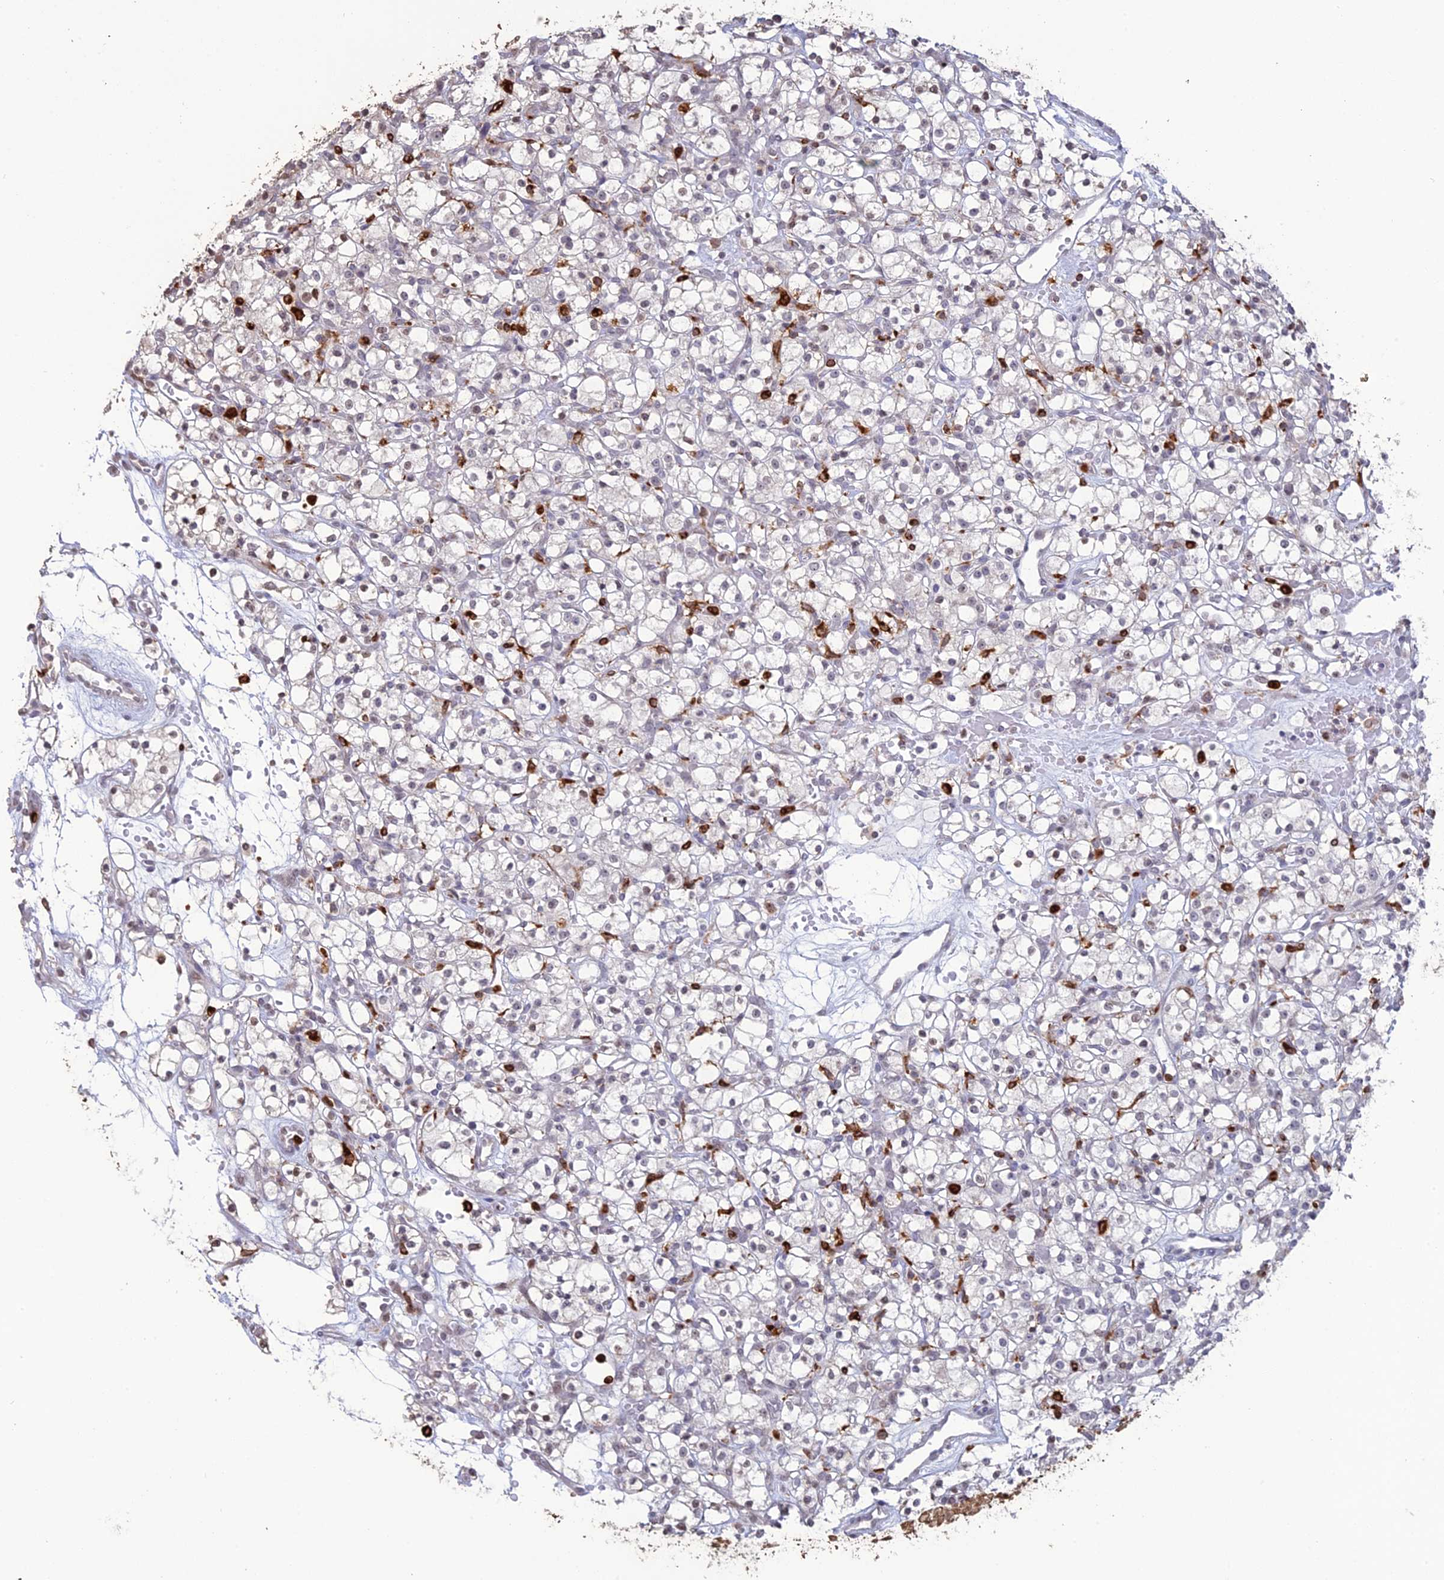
{"staining": {"intensity": "negative", "quantity": "none", "location": "none"}, "tissue": "renal cancer", "cell_type": "Tumor cells", "image_type": "cancer", "snomed": [{"axis": "morphology", "description": "Adenocarcinoma, NOS"}, {"axis": "topography", "description": "Kidney"}], "caption": "A photomicrograph of human adenocarcinoma (renal) is negative for staining in tumor cells.", "gene": "APOBR", "patient": {"sex": "female", "age": 59}}